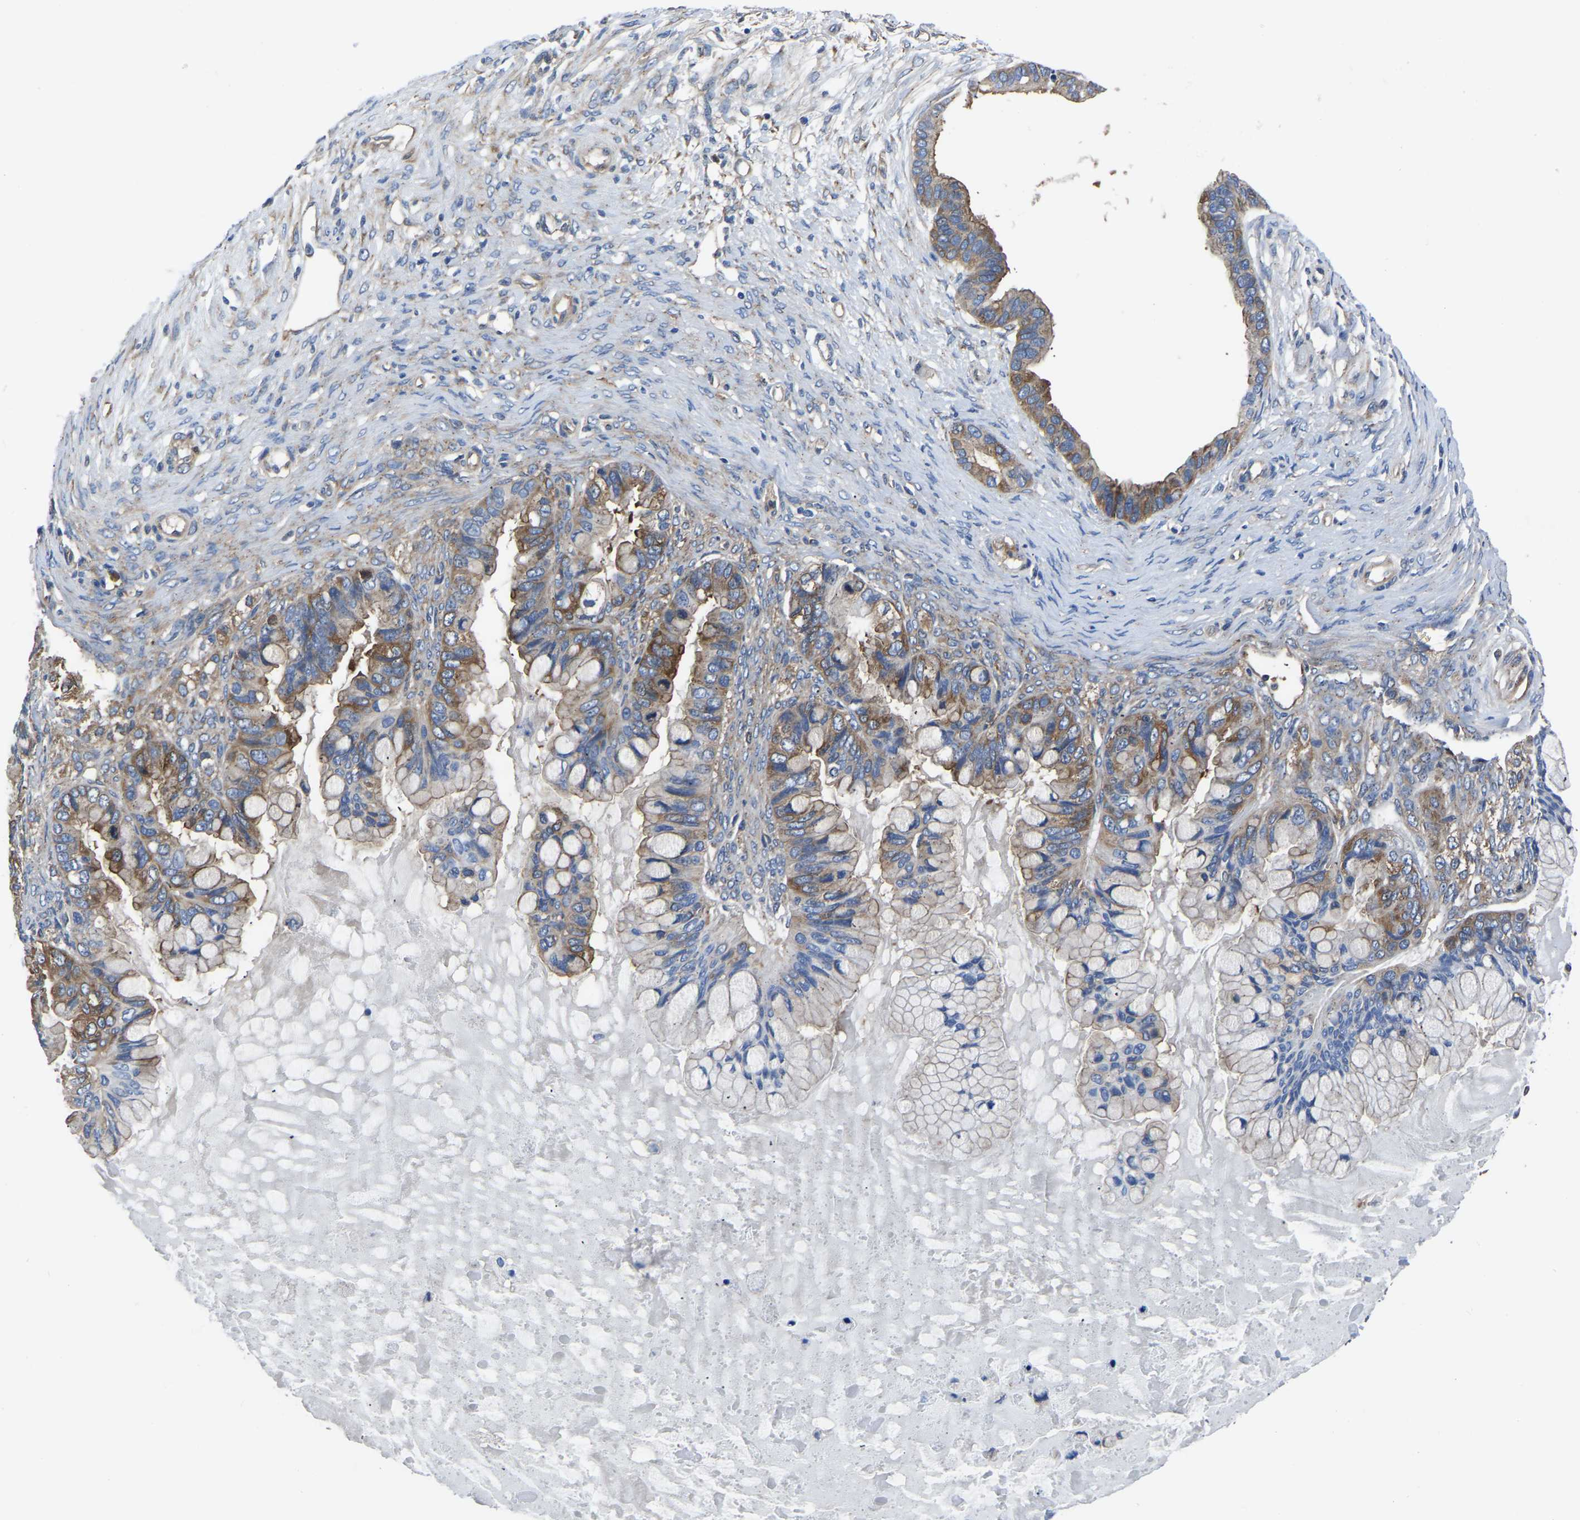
{"staining": {"intensity": "moderate", "quantity": "25%-75%", "location": "cytoplasmic/membranous"}, "tissue": "ovarian cancer", "cell_type": "Tumor cells", "image_type": "cancer", "snomed": [{"axis": "morphology", "description": "Cystadenocarcinoma, mucinous, NOS"}, {"axis": "topography", "description": "Ovary"}], "caption": "Ovarian cancer was stained to show a protein in brown. There is medium levels of moderate cytoplasmic/membranous expression in about 25%-75% of tumor cells.", "gene": "TFG", "patient": {"sex": "female", "age": 80}}